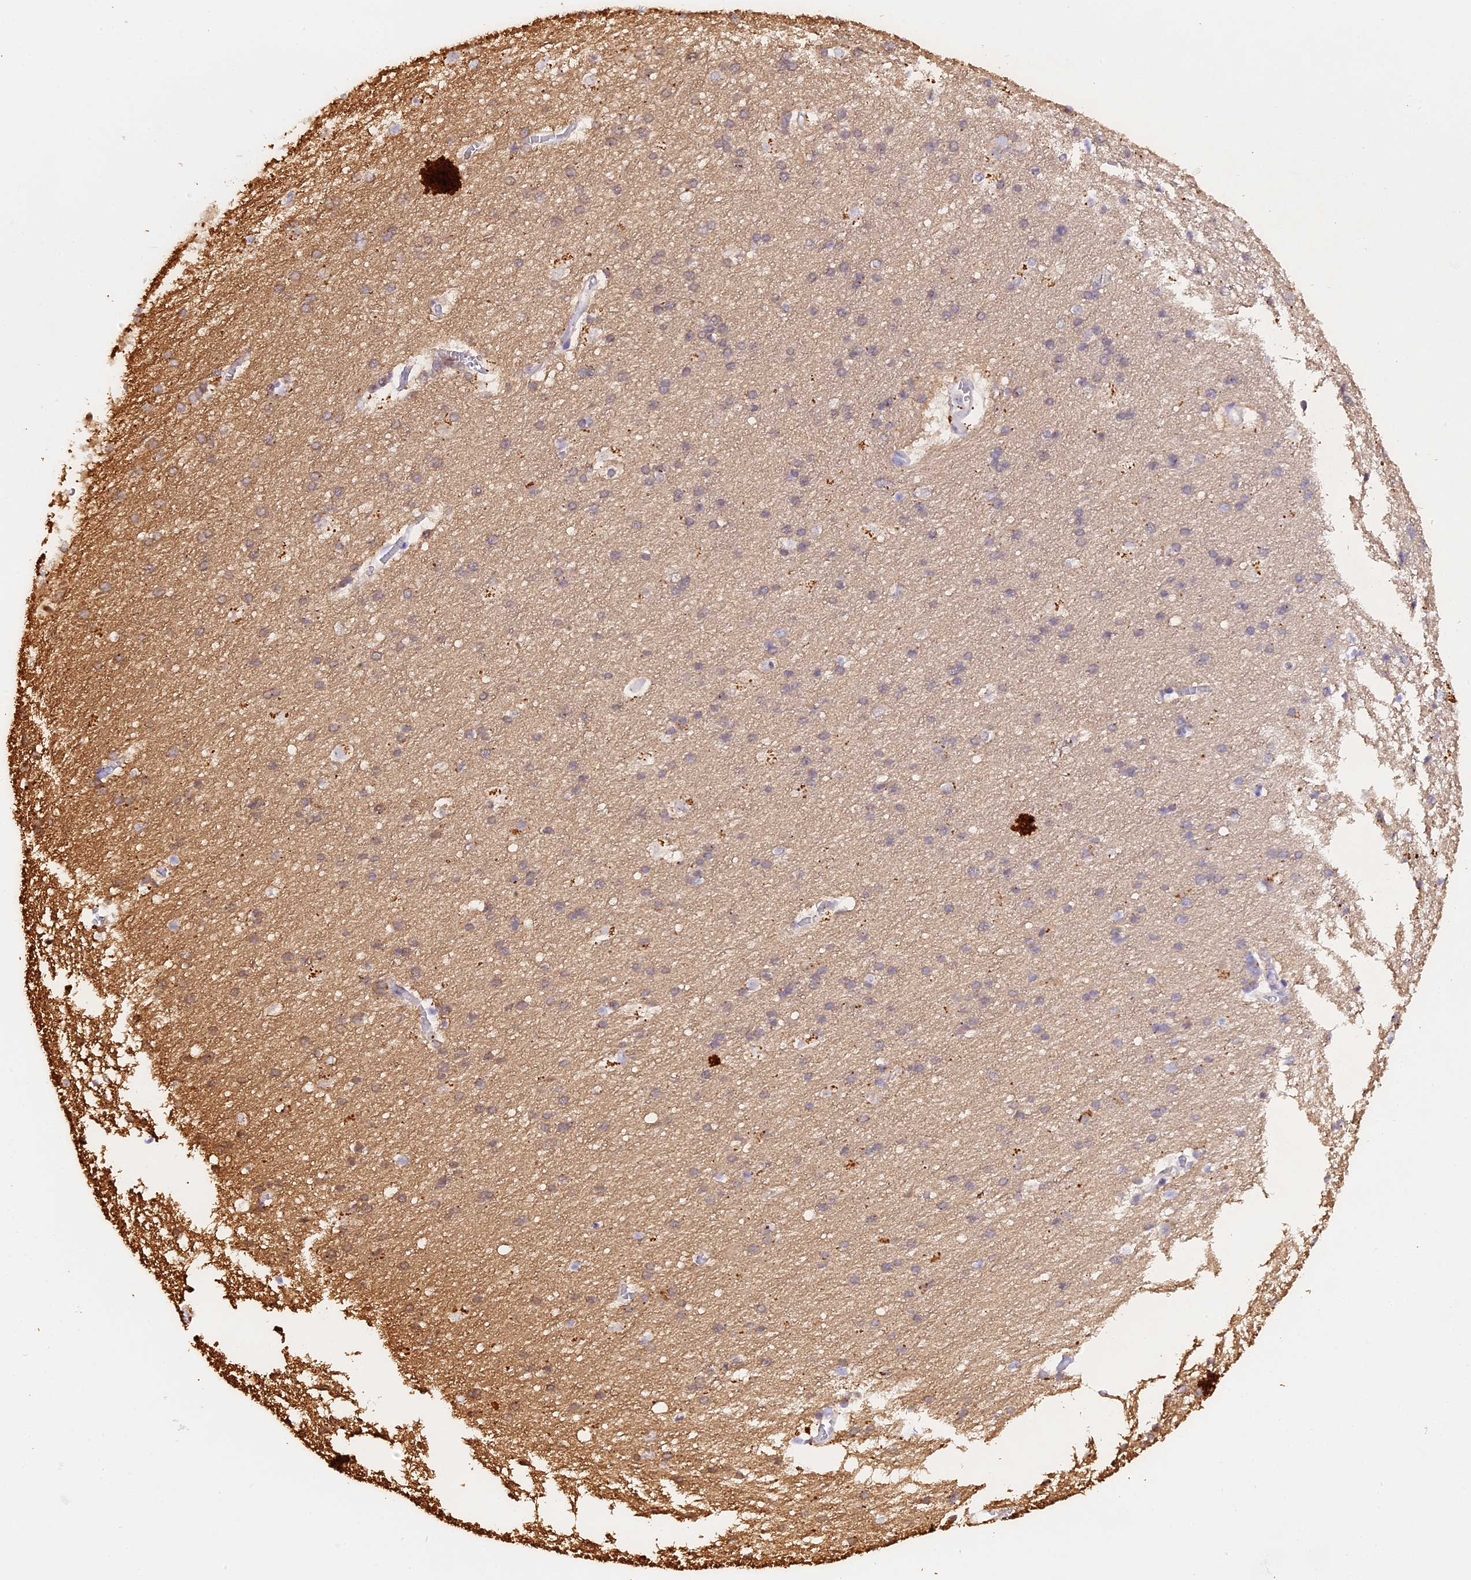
{"staining": {"intensity": "weak", "quantity": "25%-75%", "location": "cytoplasmic/membranous"}, "tissue": "cerebral cortex", "cell_type": "Endothelial cells", "image_type": "normal", "snomed": [{"axis": "morphology", "description": "Normal tissue, NOS"}, {"axis": "topography", "description": "Cerebral cortex"}], "caption": "This micrograph displays benign cerebral cortex stained with IHC to label a protein in brown. The cytoplasmic/membranous of endothelial cells show weak positivity for the protein. Nuclei are counter-stained blue.", "gene": "FAM193A", "patient": {"sex": "male", "age": 54}}